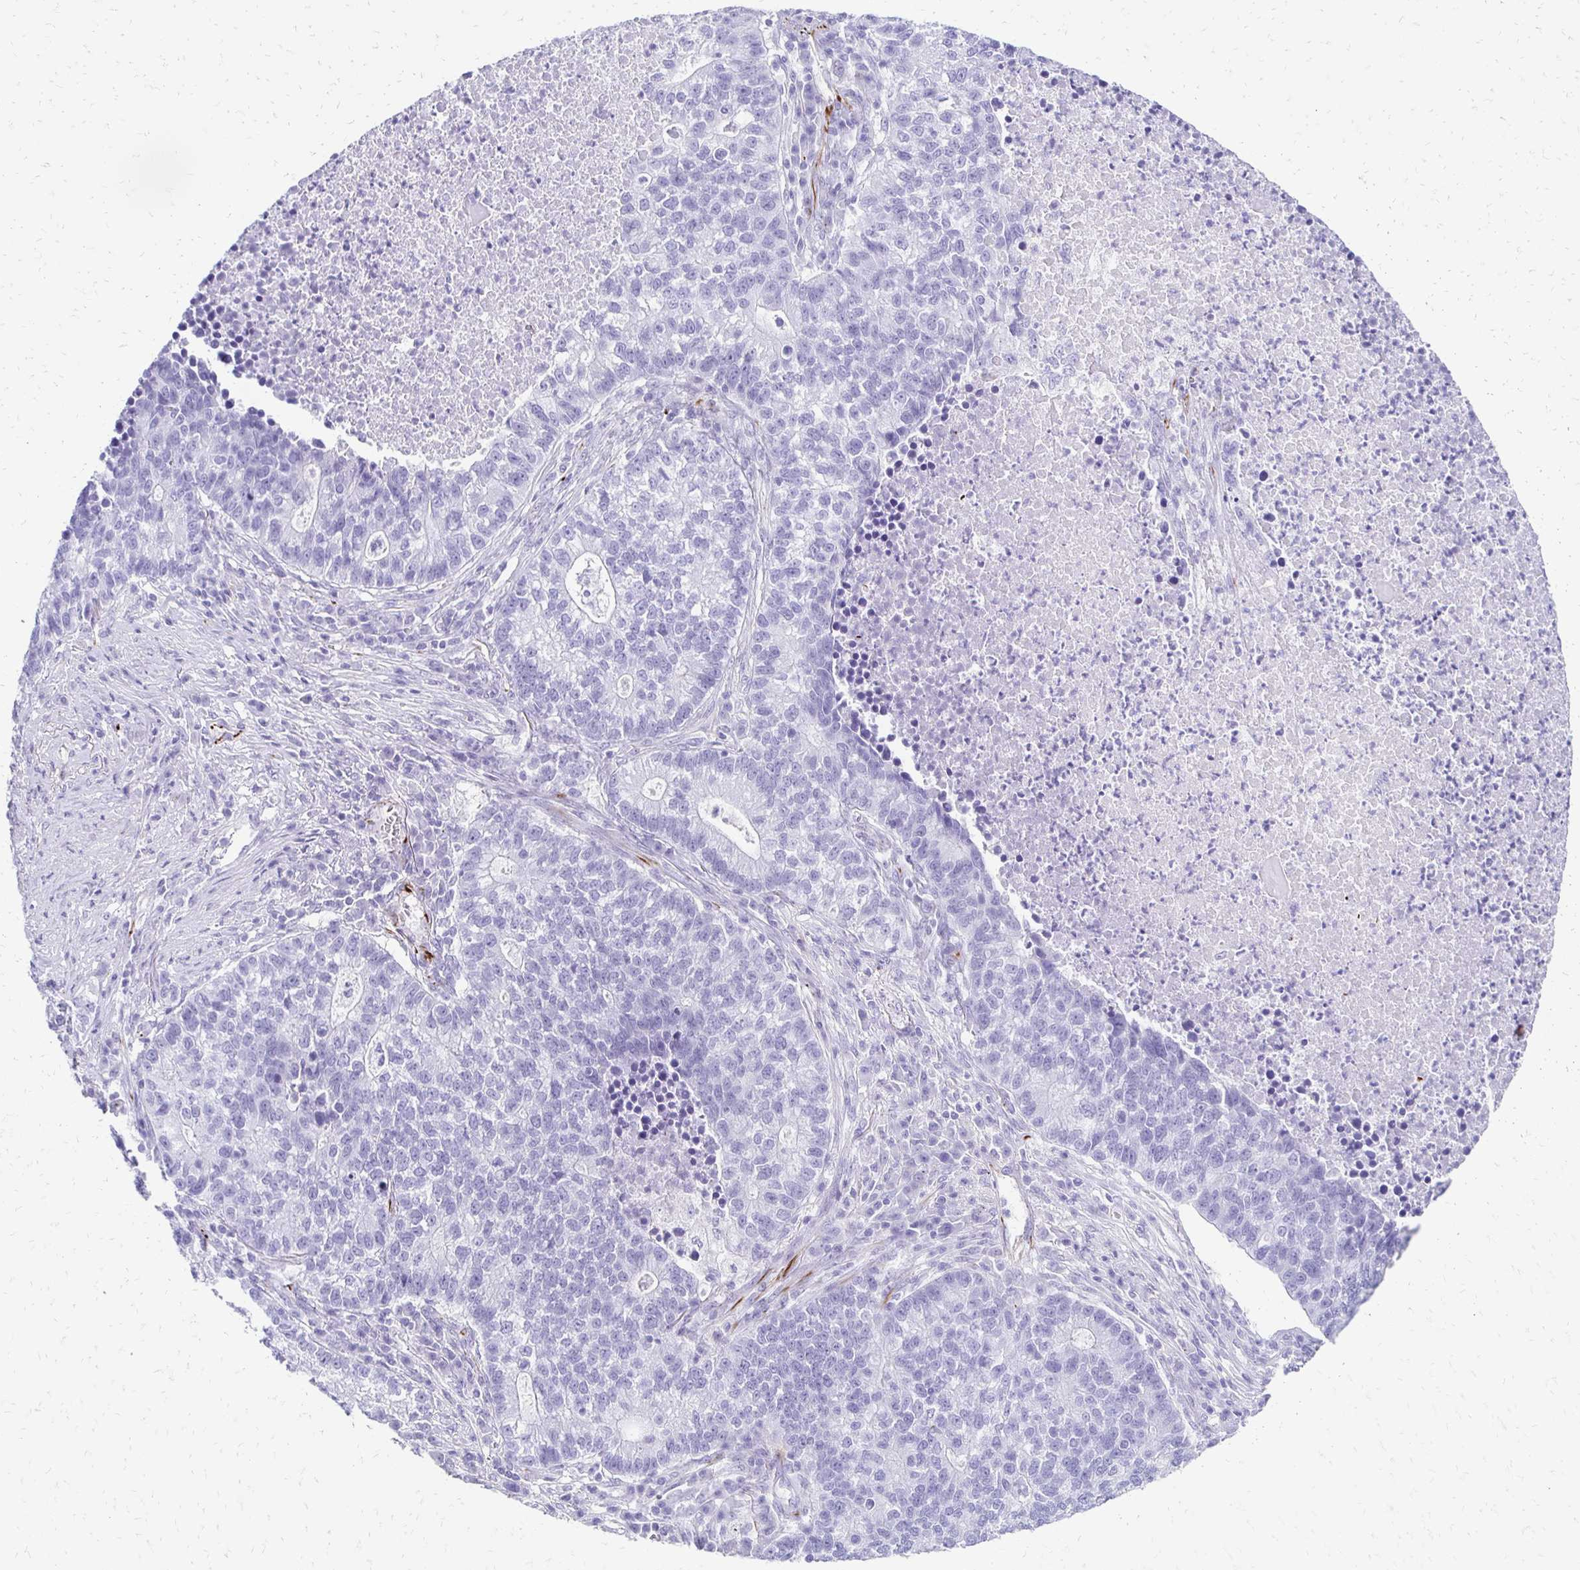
{"staining": {"intensity": "negative", "quantity": "none", "location": "none"}, "tissue": "lung cancer", "cell_type": "Tumor cells", "image_type": "cancer", "snomed": [{"axis": "morphology", "description": "Adenocarcinoma, NOS"}, {"axis": "topography", "description": "Lung"}], "caption": "This is an IHC image of lung cancer (adenocarcinoma). There is no expression in tumor cells.", "gene": "TMEM54", "patient": {"sex": "male", "age": 57}}